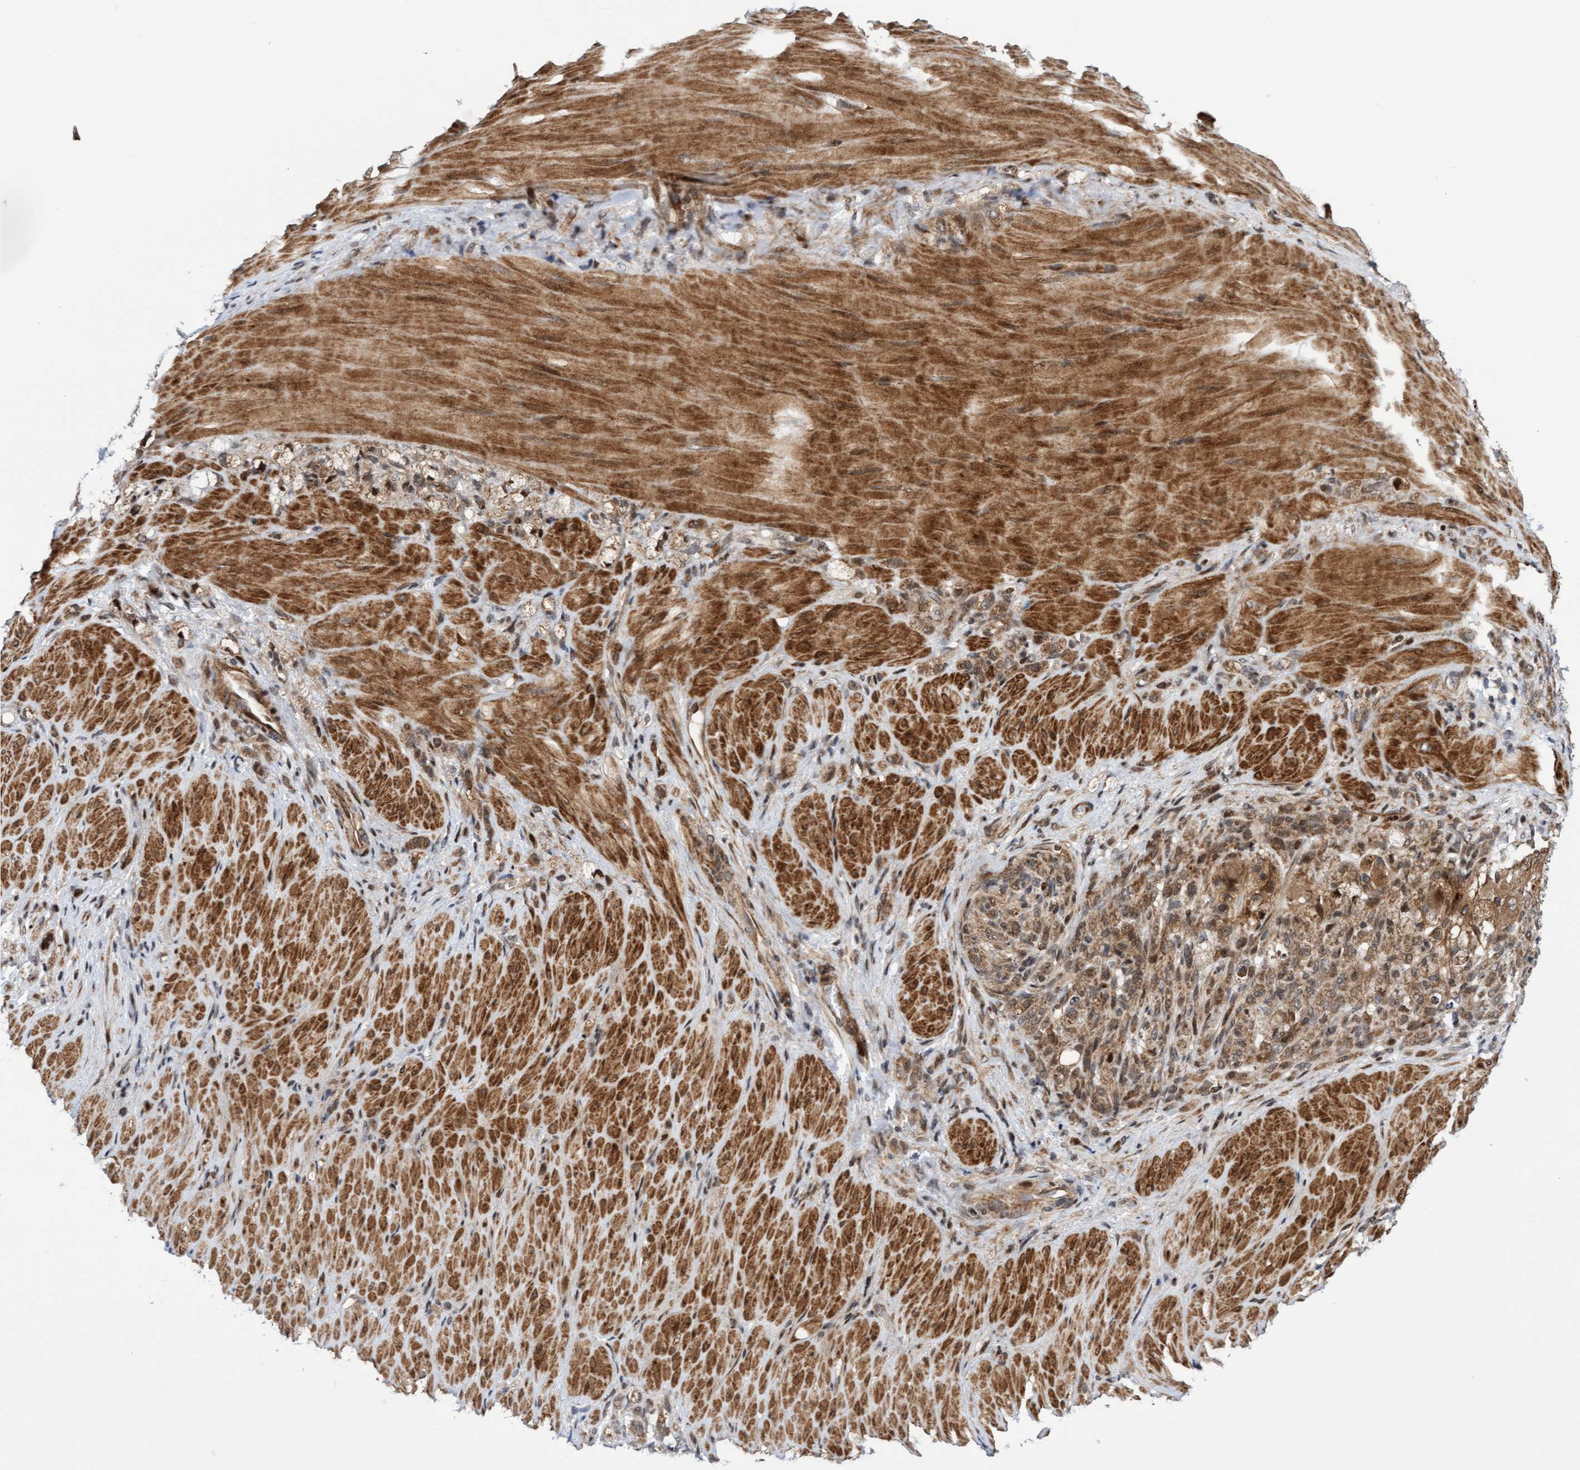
{"staining": {"intensity": "weak", "quantity": ">75%", "location": "cytoplasmic/membranous"}, "tissue": "stomach cancer", "cell_type": "Tumor cells", "image_type": "cancer", "snomed": [{"axis": "morphology", "description": "Normal tissue, NOS"}, {"axis": "morphology", "description": "Adenocarcinoma, NOS"}, {"axis": "topography", "description": "Stomach"}], "caption": "Human stomach cancer (adenocarcinoma) stained for a protein (brown) shows weak cytoplasmic/membranous positive positivity in about >75% of tumor cells.", "gene": "ITFG1", "patient": {"sex": "male", "age": 82}}